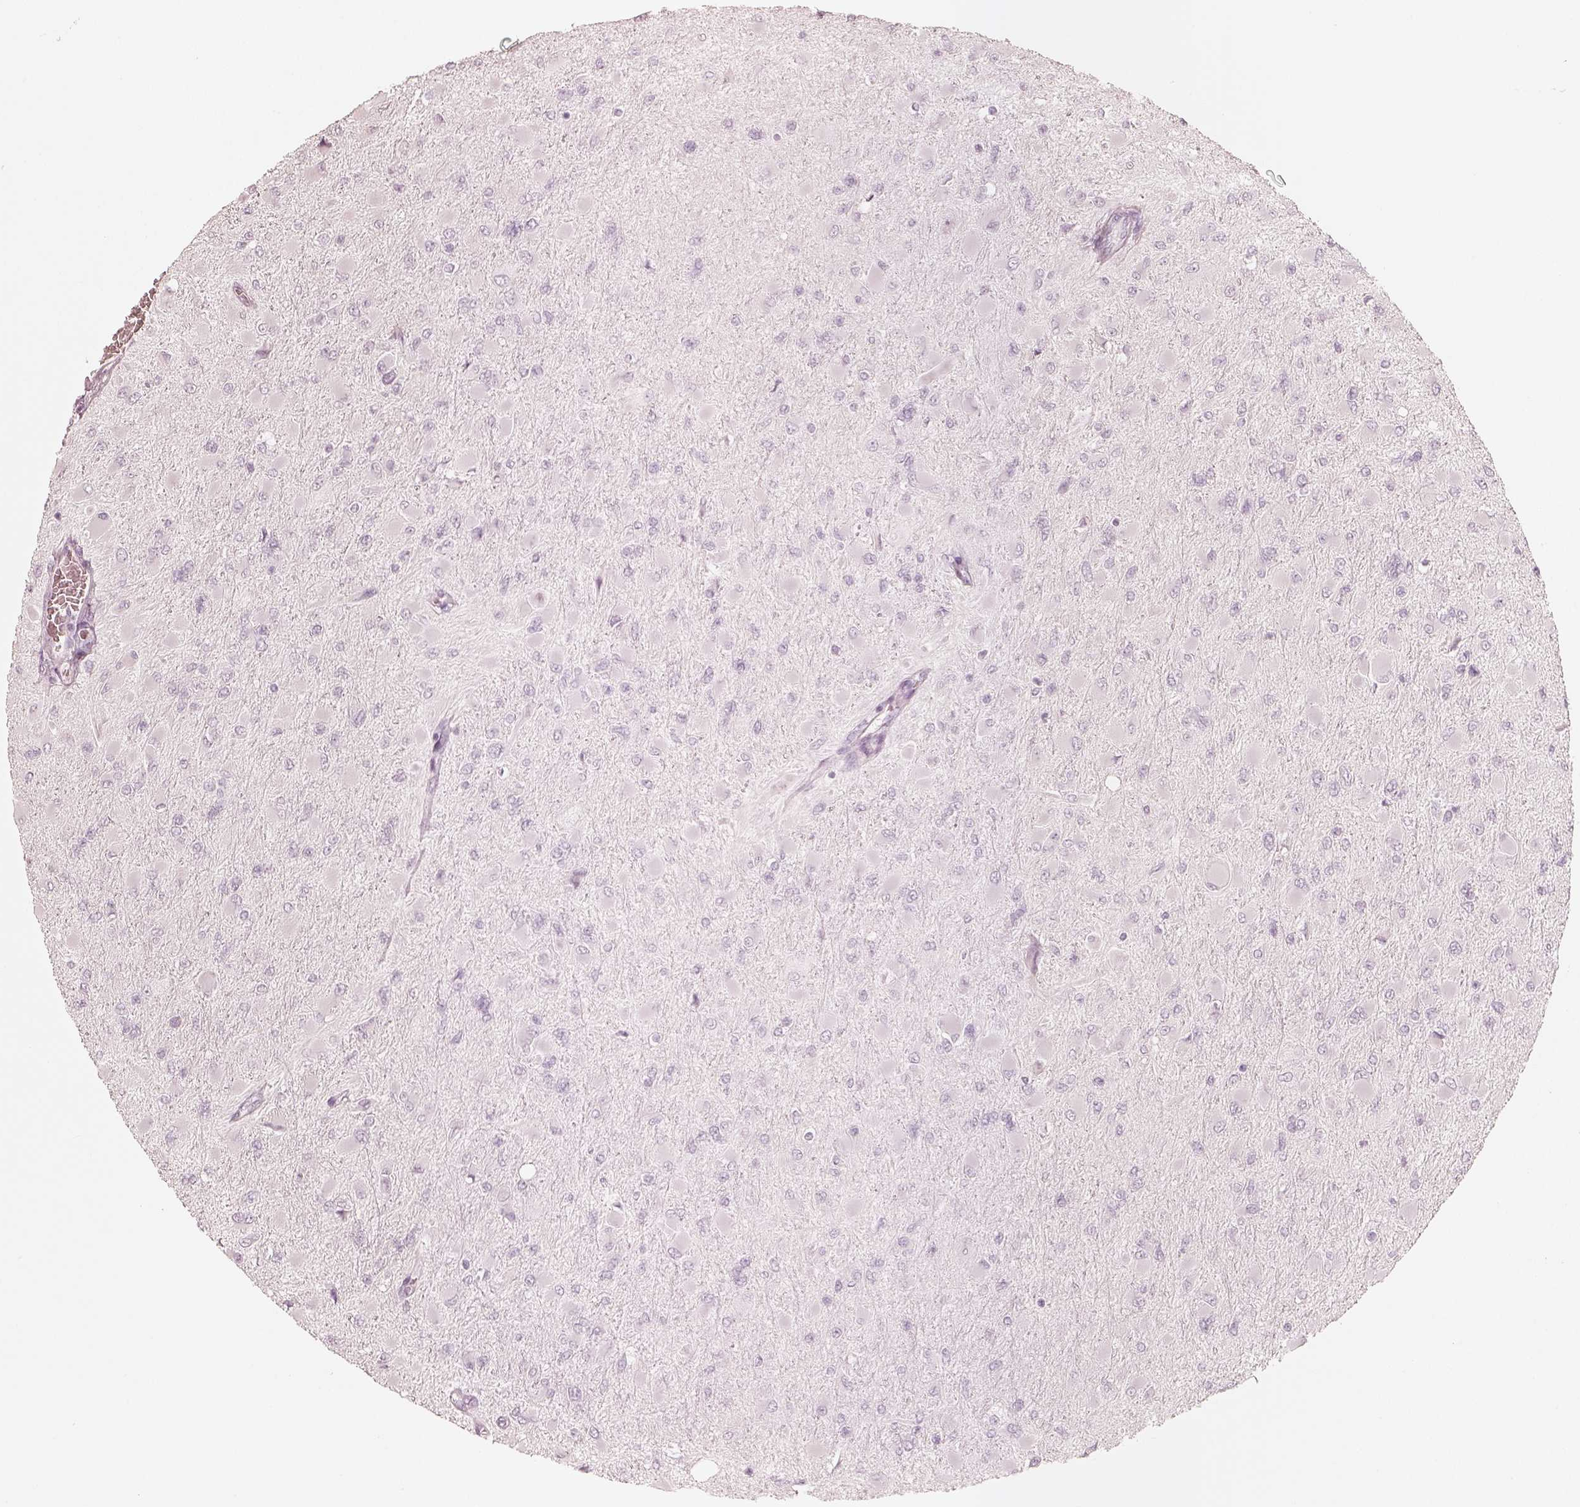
{"staining": {"intensity": "negative", "quantity": "none", "location": "none"}, "tissue": "glioma", "cell_type": "Tumor cells", "image_type": "cancer", "snomed": [{"axis": "morphology", "description": "Glioma, malignant, High grade"}, {"axis": "topography", "description": "Cerebral cortex"}], "caption": "This is an immunohistochemistry micrograph of human malignant glioma (high-grade). There is no staining in tumor cells.", "gene": "KRT72", "patient": {"sex": "female", "age": 36}}